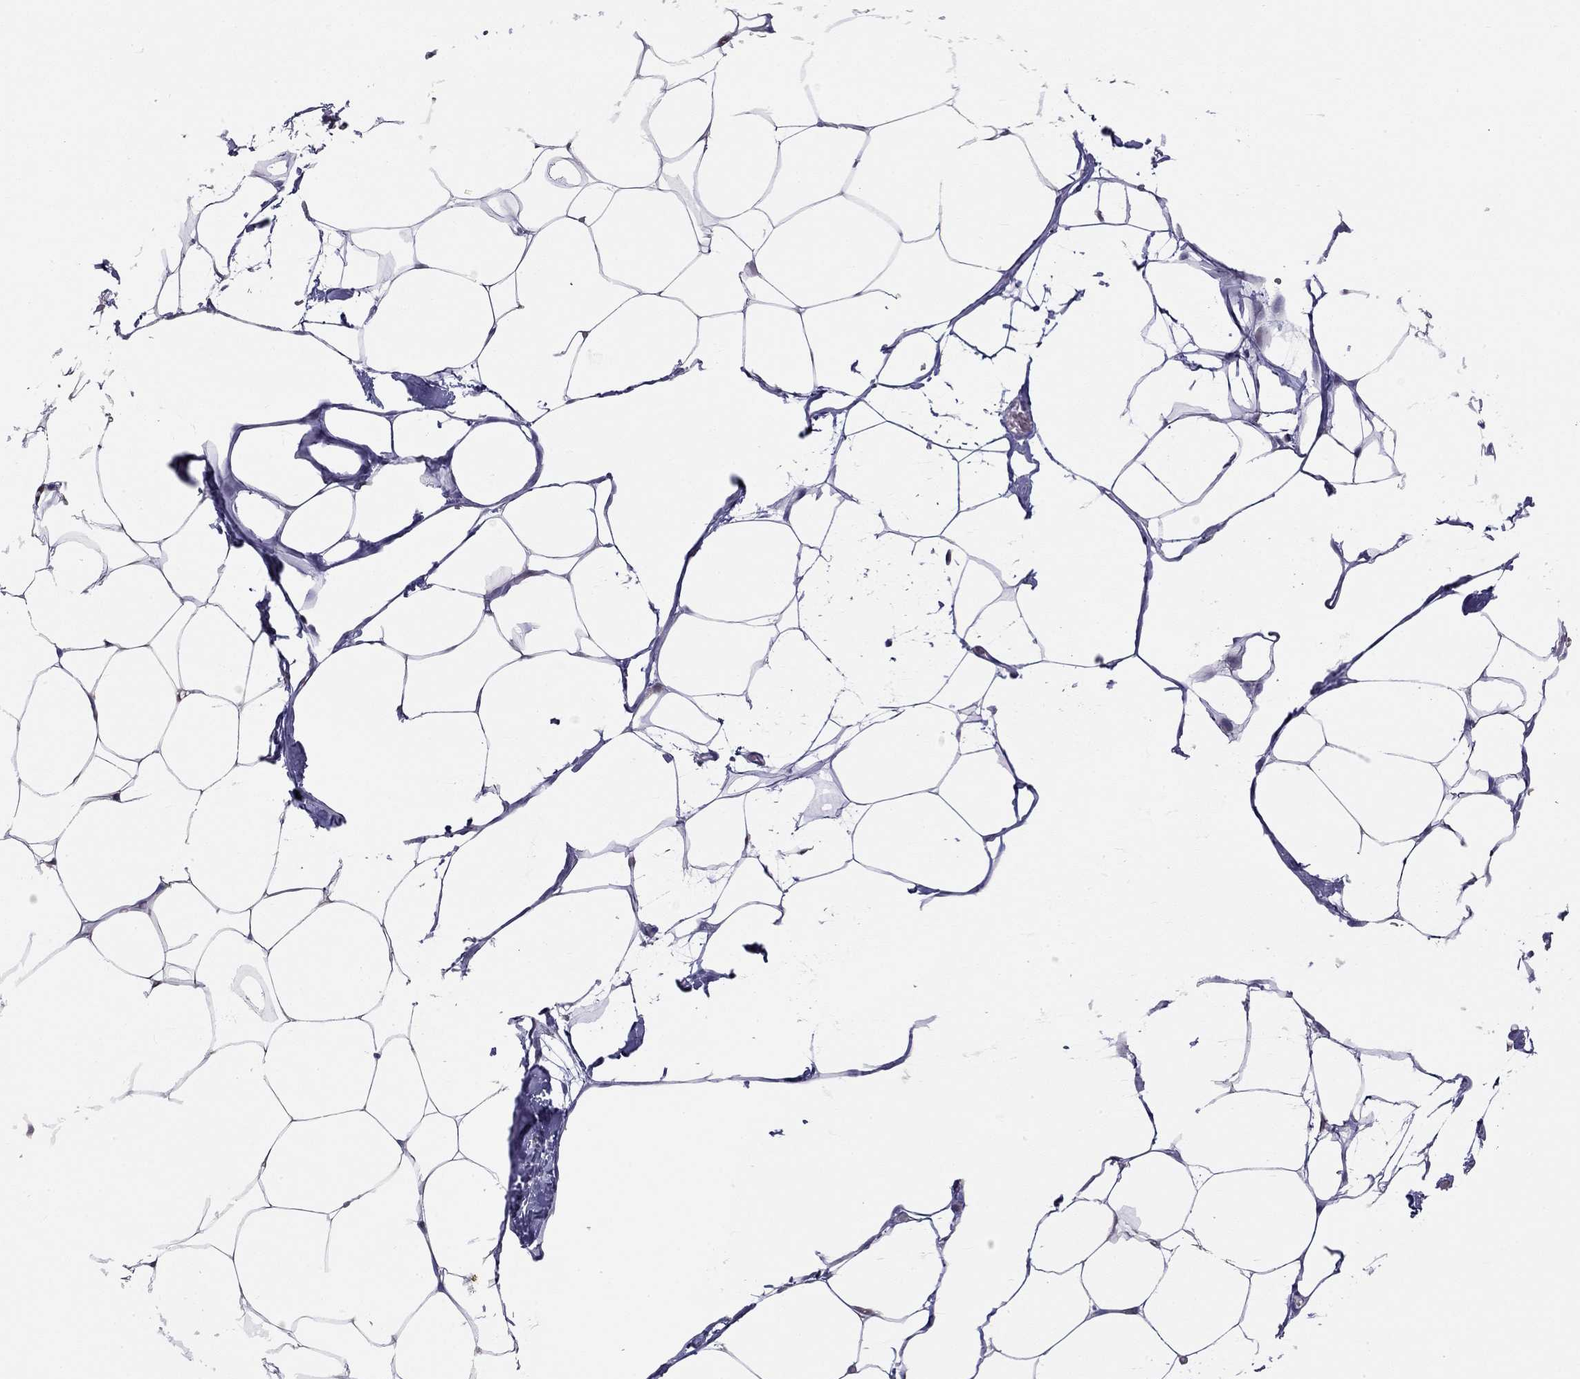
{"staining": {"intensity": "negative", "quantity": "none", "location": "none"}, "tissue": "adipose tissue", "cell_type": "Adipocytes", "image_type": "normal", "snomed": [{"axis": "morphology", "description": "Normal tissue, NOS"}, {"axis": "topography", "description": "Adipose tissue"}], "caption": "IHC of unremarkable adipose tissue demonstrates no staining in adipocytes.", "gene": "SH2D2A", "patient": {"sex": "male", "age": 57}}